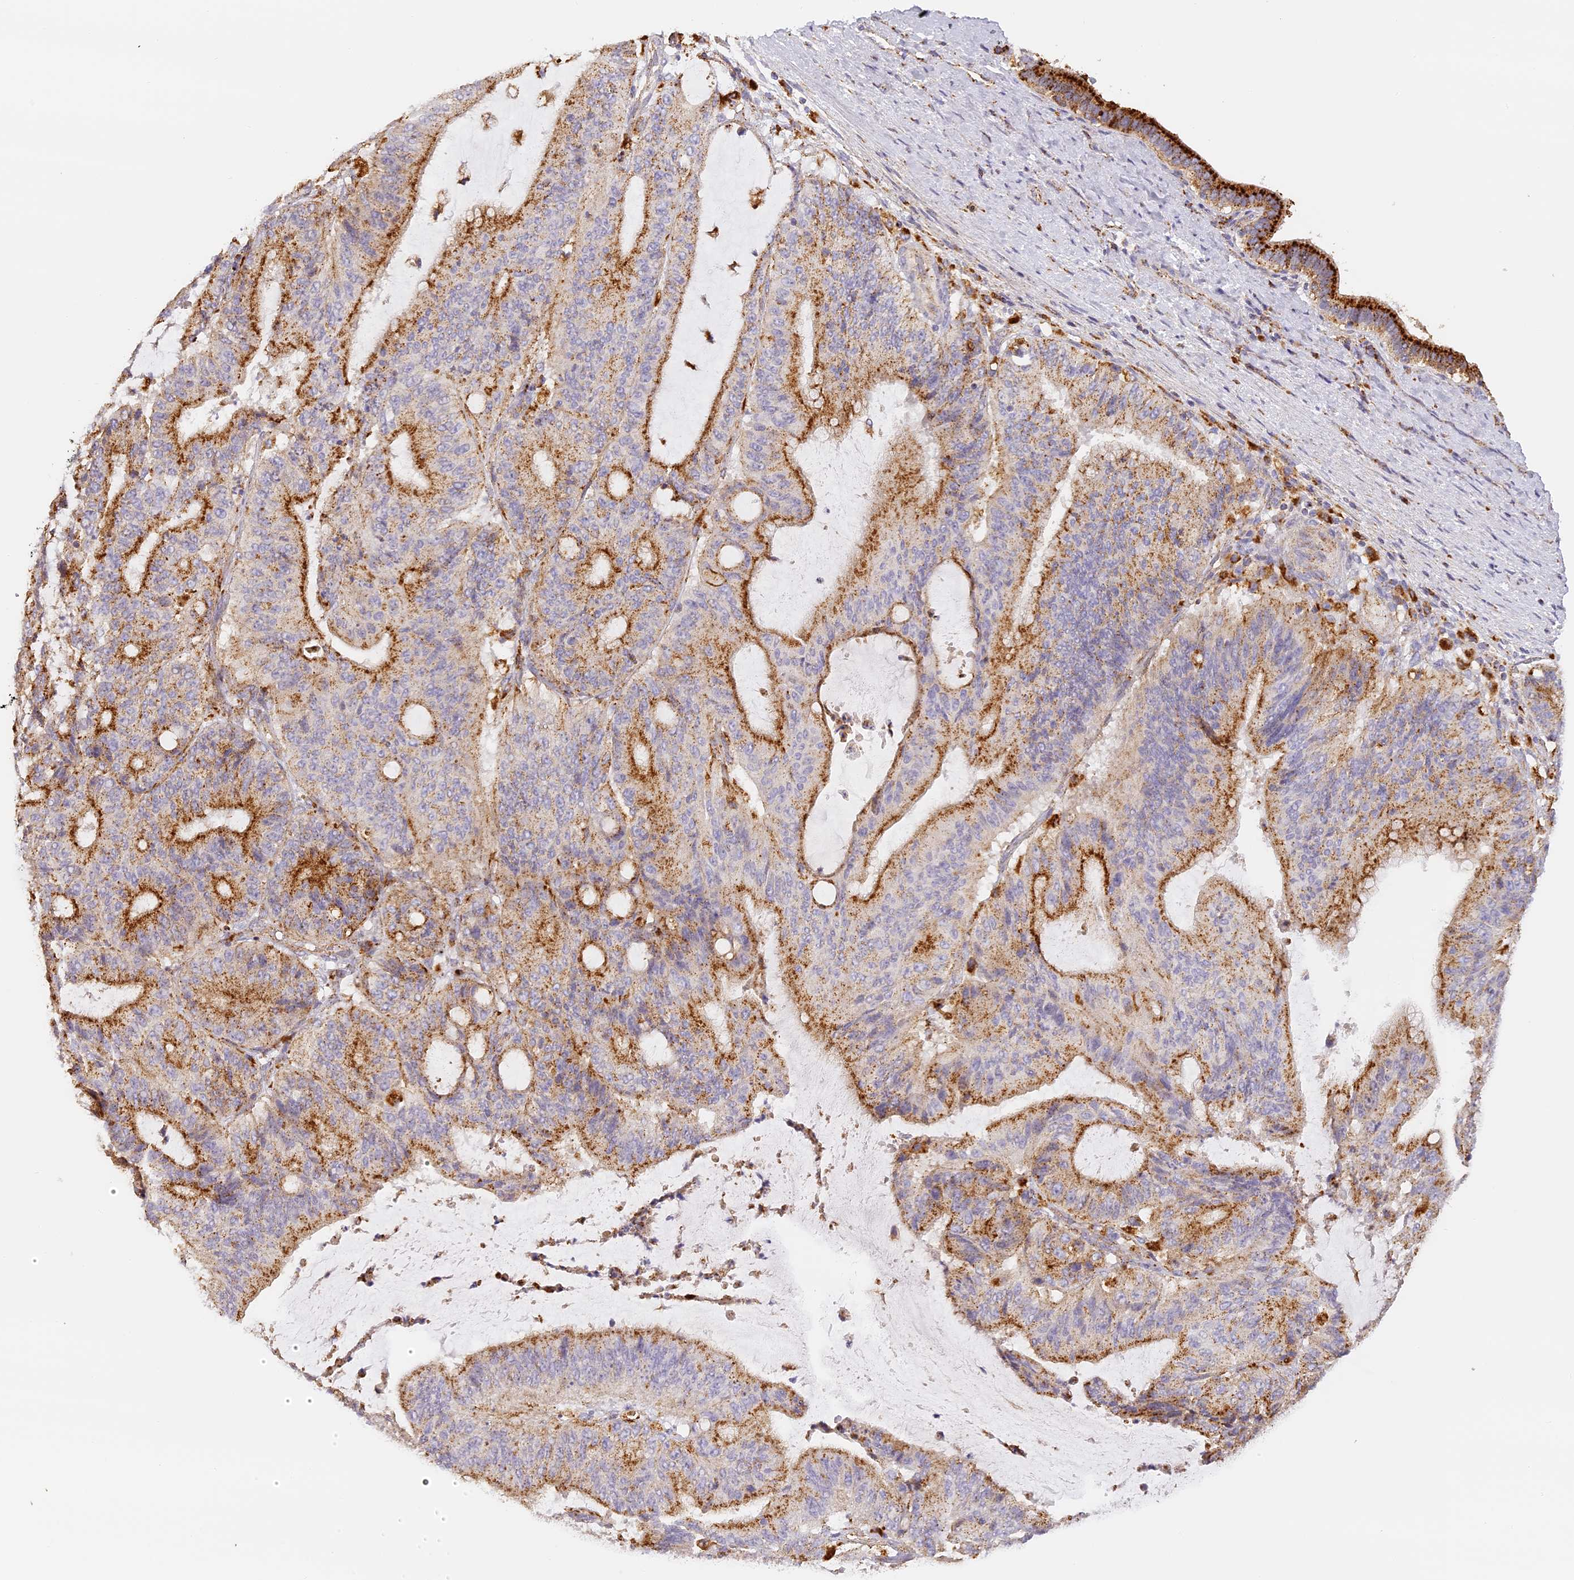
{"staining": {"intensity": "moderate", "quantity": "25%-75%", "location": "cytoplasmic/membranous"}, "tissue": "liver cancer", "cell_type": "Tumor cells", "image_type": "cancer", "snomed": [{"axis": "morphology", "description": "Normal tissue, NOS"}, {"axis": "morphology", "description": "Cholangiocarcinoma"}, {"axis": "topography", "description": "Liver"}, {"axis": "topography", "description": "Peripheral nerve tissue"}], "caption": "Human liver cancer (cholangiocarcinoma) stained for a protein (brown) shows moderate cytoplasmic/membranous positive expression in approximately 25%-75% of tumor cells.", "gene": "LAMP2", "patient": {"sex": "female", "age": 73}}